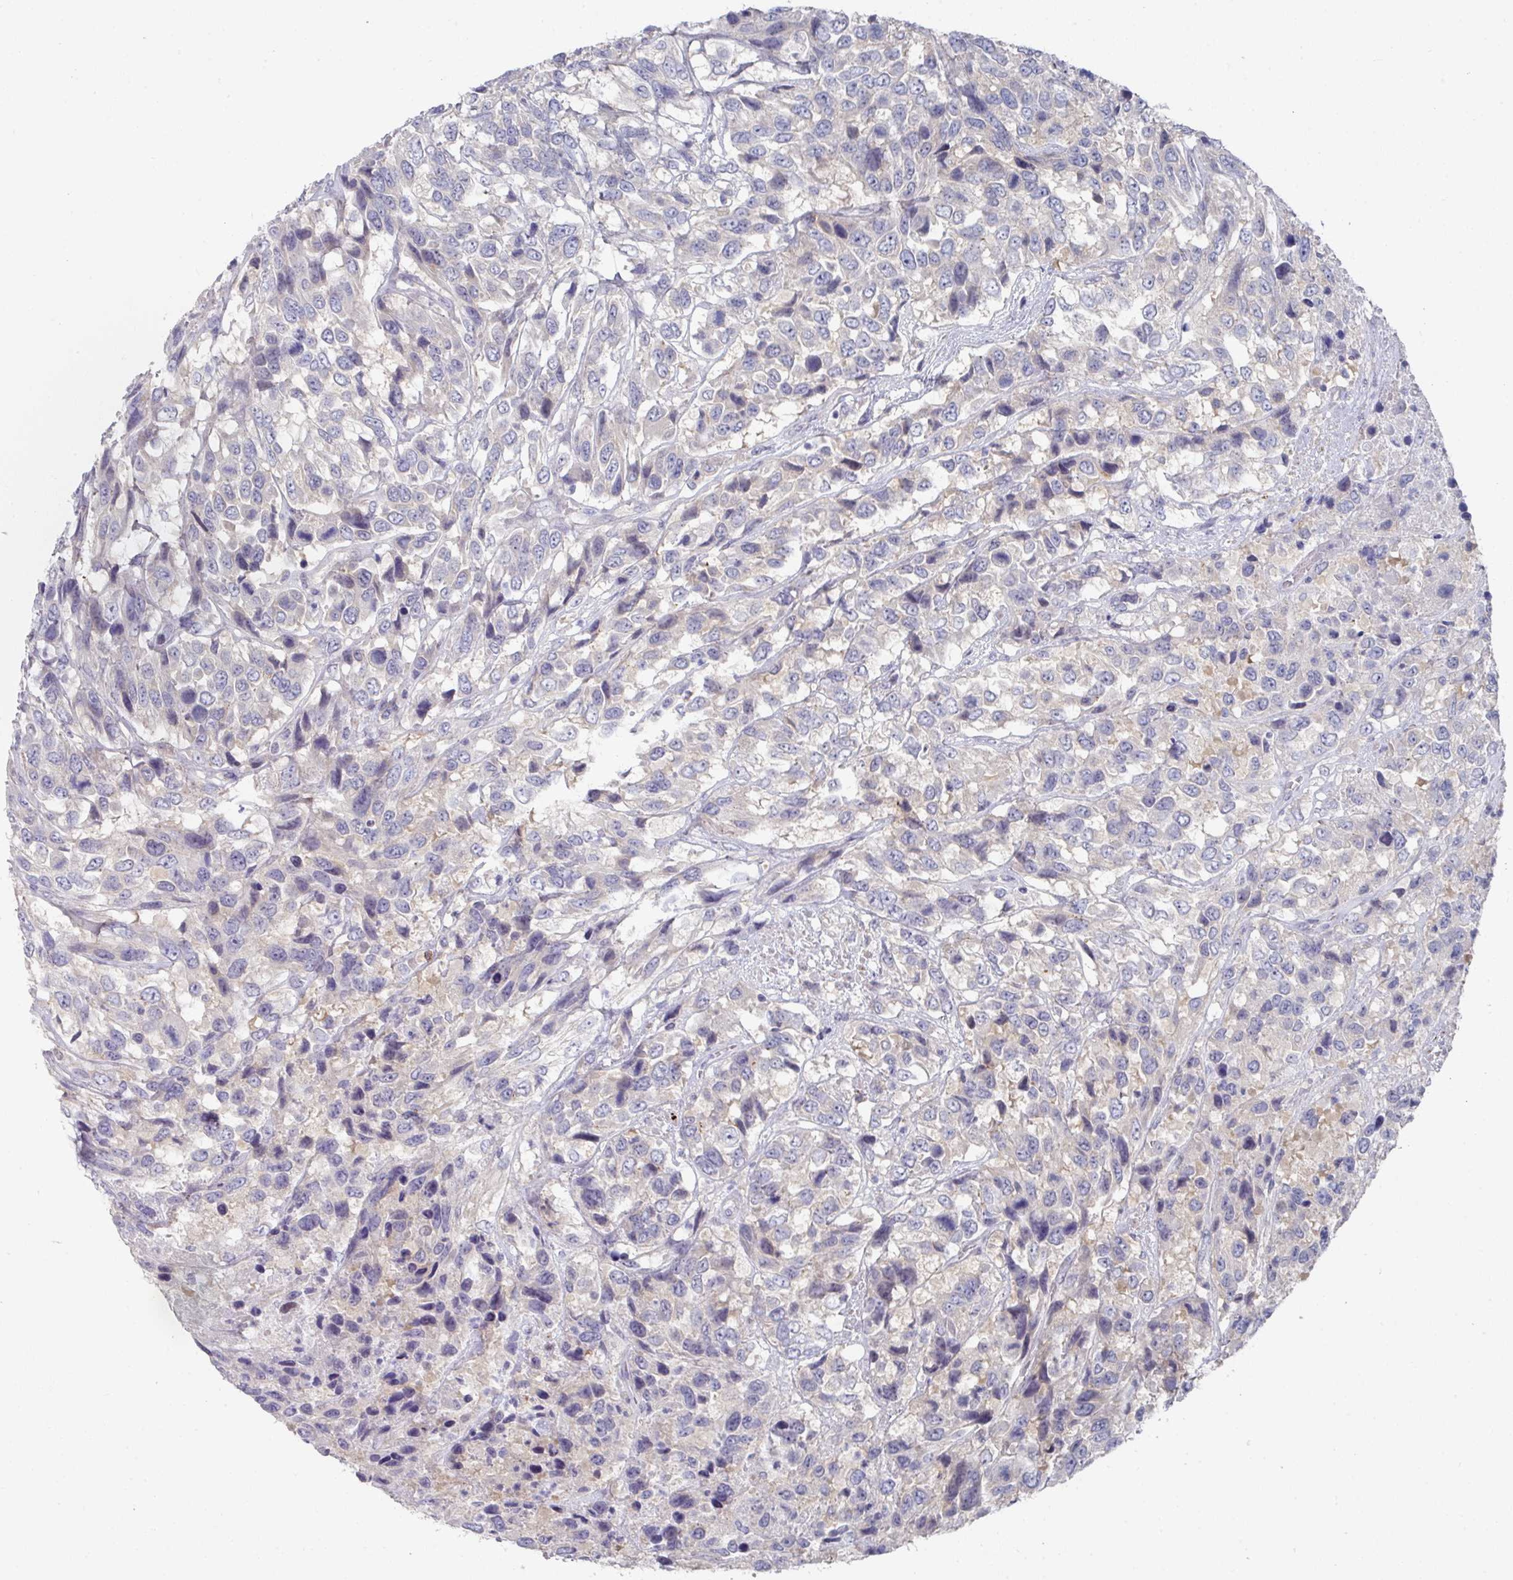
{"staining": {"intensity": "negative", "quantity": "none", "location": "none"}, "tissue": "urothelial cancer", "cell_type": "Tumor cells", "image_type": "cancer", "snomed": [{"axis": "morphology", "description": "Urothelial carcinoma, High grade"}, {"axis": "topography", "description": "Urinary bladder"}], "caption": "Tumor cells are negative for brown protein staining in urothelial cancer.", "gene": "NT5C1A", "patient": {"sex": "female", "age": 70}}